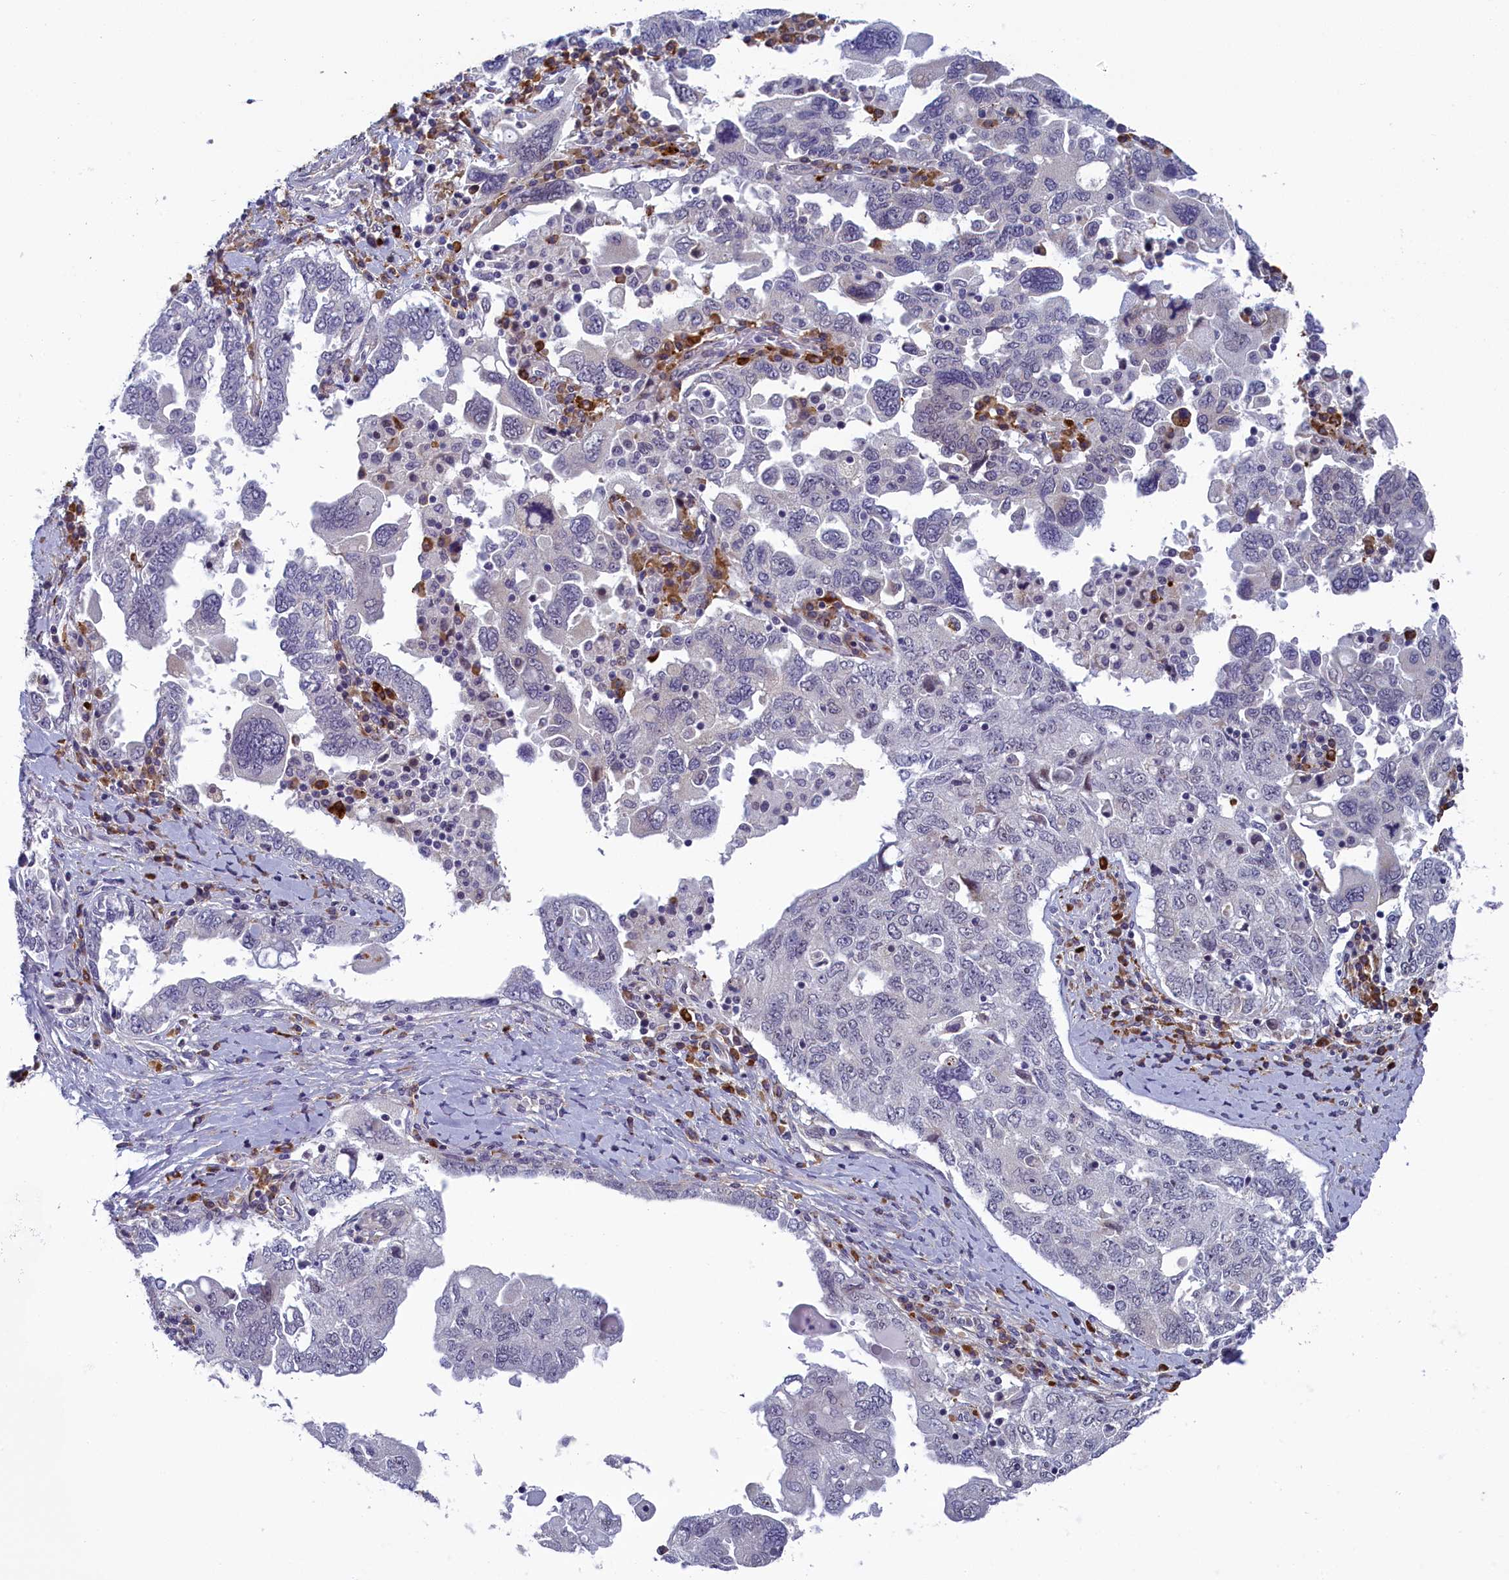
{"staining": {"intensity": "negative", "quantity": "none", "location": "none"}, "tissue": "ovarian cancer", "cell_type": "Tumor cells", "image_type": "cancer", "snomed": [{"axis": "morphology", "description": "Carcinoma, endometroid"}, {"axis": "topography", "description": "Ovary"}], "caption": "Human ovarian cancer stained for a protein using immunohistochemistry displays no staining in tumor cells.", "gene": "CNEP1R1", "patient": {"sex": "female", "age": 62}}